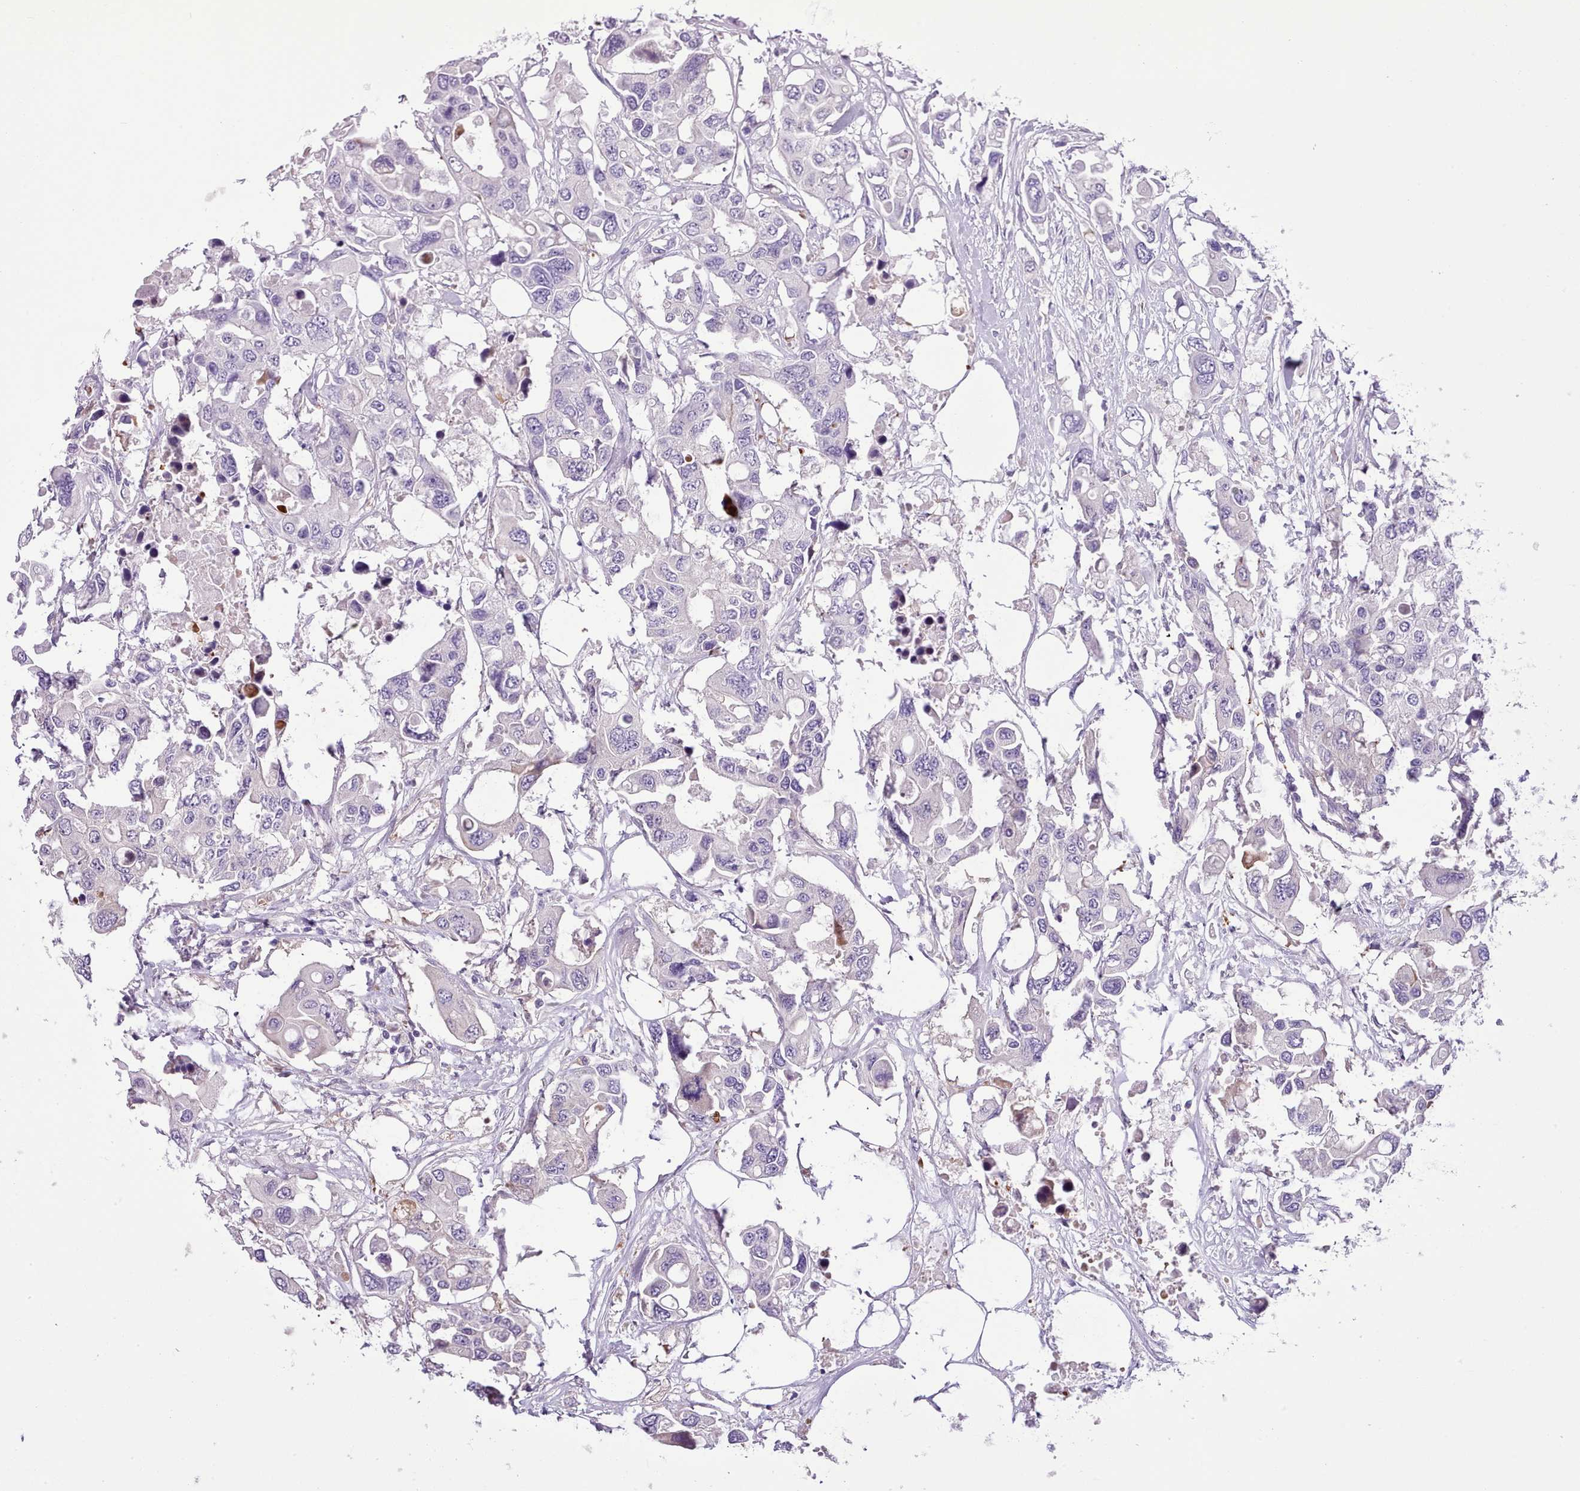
{"staining": {"intensity": "negative", "quantity": "none", "location": "none"}, "tissue": "colorectal cancer", "cell_type": "Tumor cells", "image_type": "cancer", "snomed": [{"axis": "morphology", "description": "Adenocarcinoma, NOS"}, {"axis": "topography", "description": "Colon"}], "caption": "IHC image of neoplastic tissue: human adenocarcinoma (colorectal) stained with DAB displays no significant protein expression in tumor cells.", "gene": "SETX", "patient": {"sex": "male", "age": 77}}